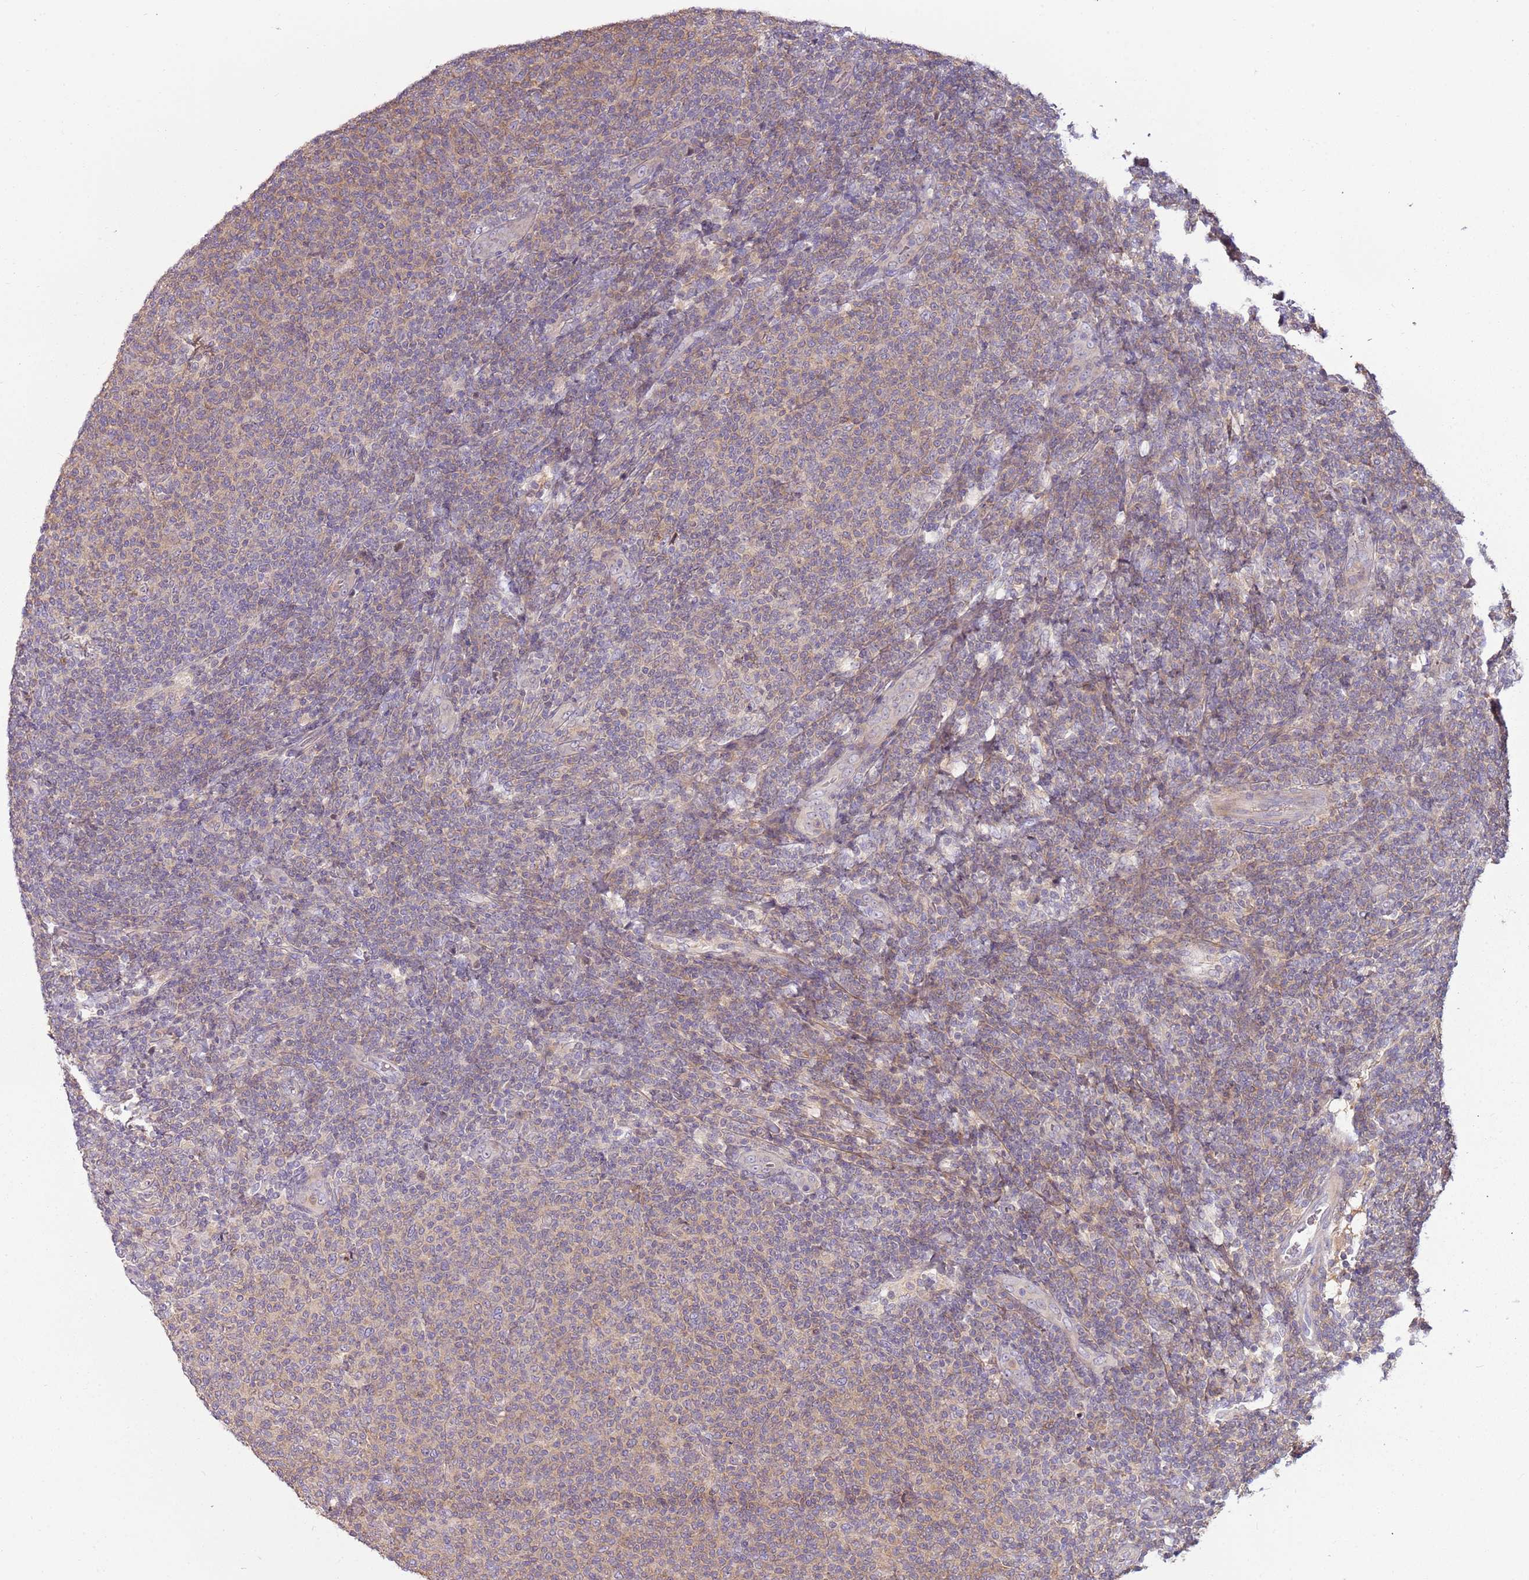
{"staining": {"intensity": "weak", "quantity": "25%-75%", "location": "cytoplasmic/membranous"}, "tissue": "lymphoma", "cell_type": "Tumor cells", "image_type": "cancer", "snomed": [{"axis": "morphology", "description": "Malignant lymphoma, non-Hodgkin's type, Low grade"}, {"axis": "topography", "description": "Lymph node"}], "caption": "A high-resolution photomicrograph shows IHC staining of lymphoma, which reveals weak cytoplasmic/membranous expression in about 25%-75% of tumor cells.", "gene": "ARHGAP5", "patient": {"sex": "male", "age": 66}}